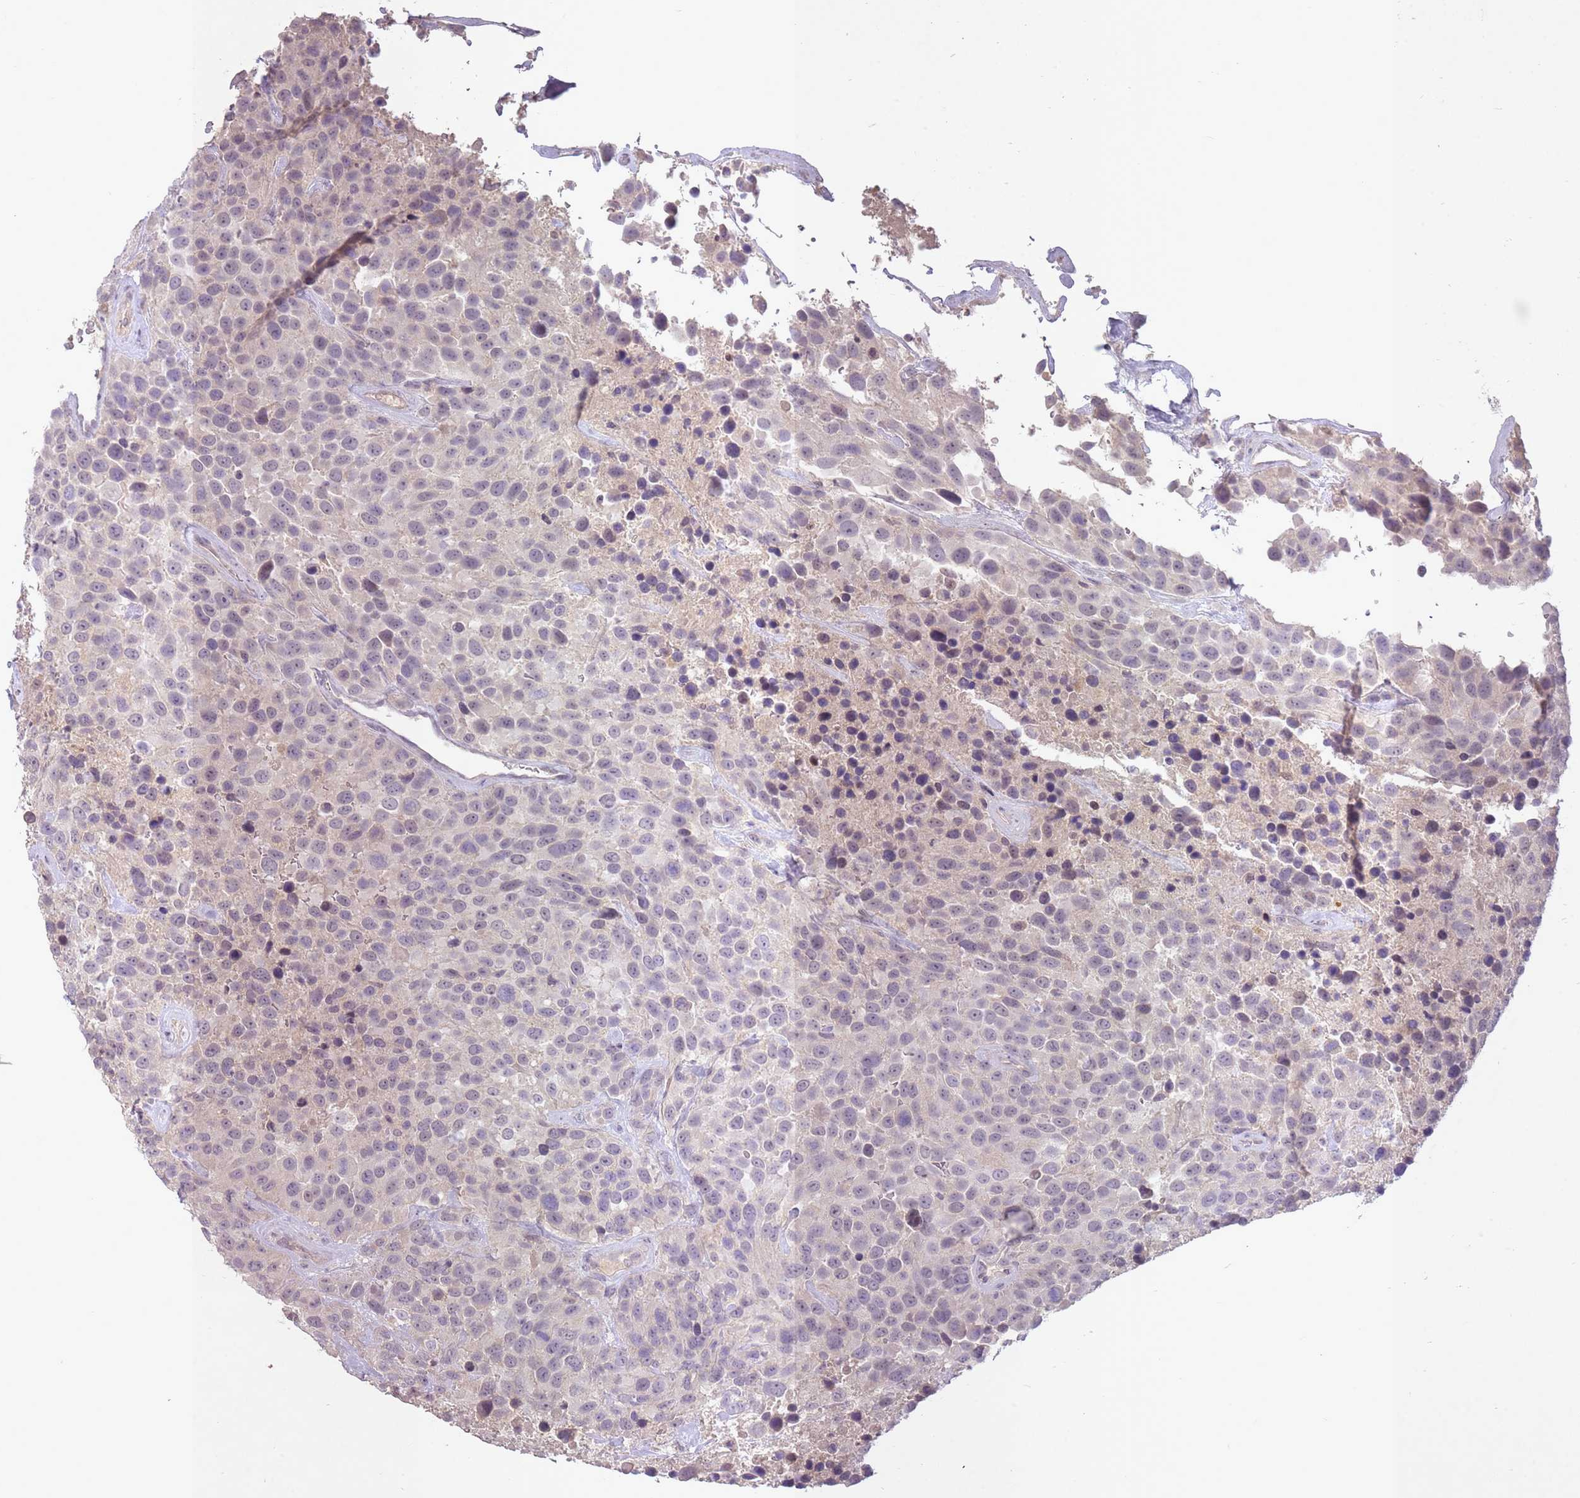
{"staining": {"intensity": "negative", "quantity": "none", "location": "none"}, "tissue": "urothelial cancer", "cell_type": "Tumor cells", "image_type": "cancer", "snomed": [{"axis": "morphology", "description": "Urothelial carcinoma, High grade"}, {"axis": "topography", "description": "Urinary bladder"}], "caption": "Immunohistochemistry (IHC) image of neoplastic tissue: urothelial cancer stained with DAB (3,3'-diaminobenzidine) demonstrates no significant protein expression in tumor cells. (DAB immunohistochemistry (IHC), high magnification).", "gene": "LRATD2", "patient": {"sex": "female", "age": 70}}